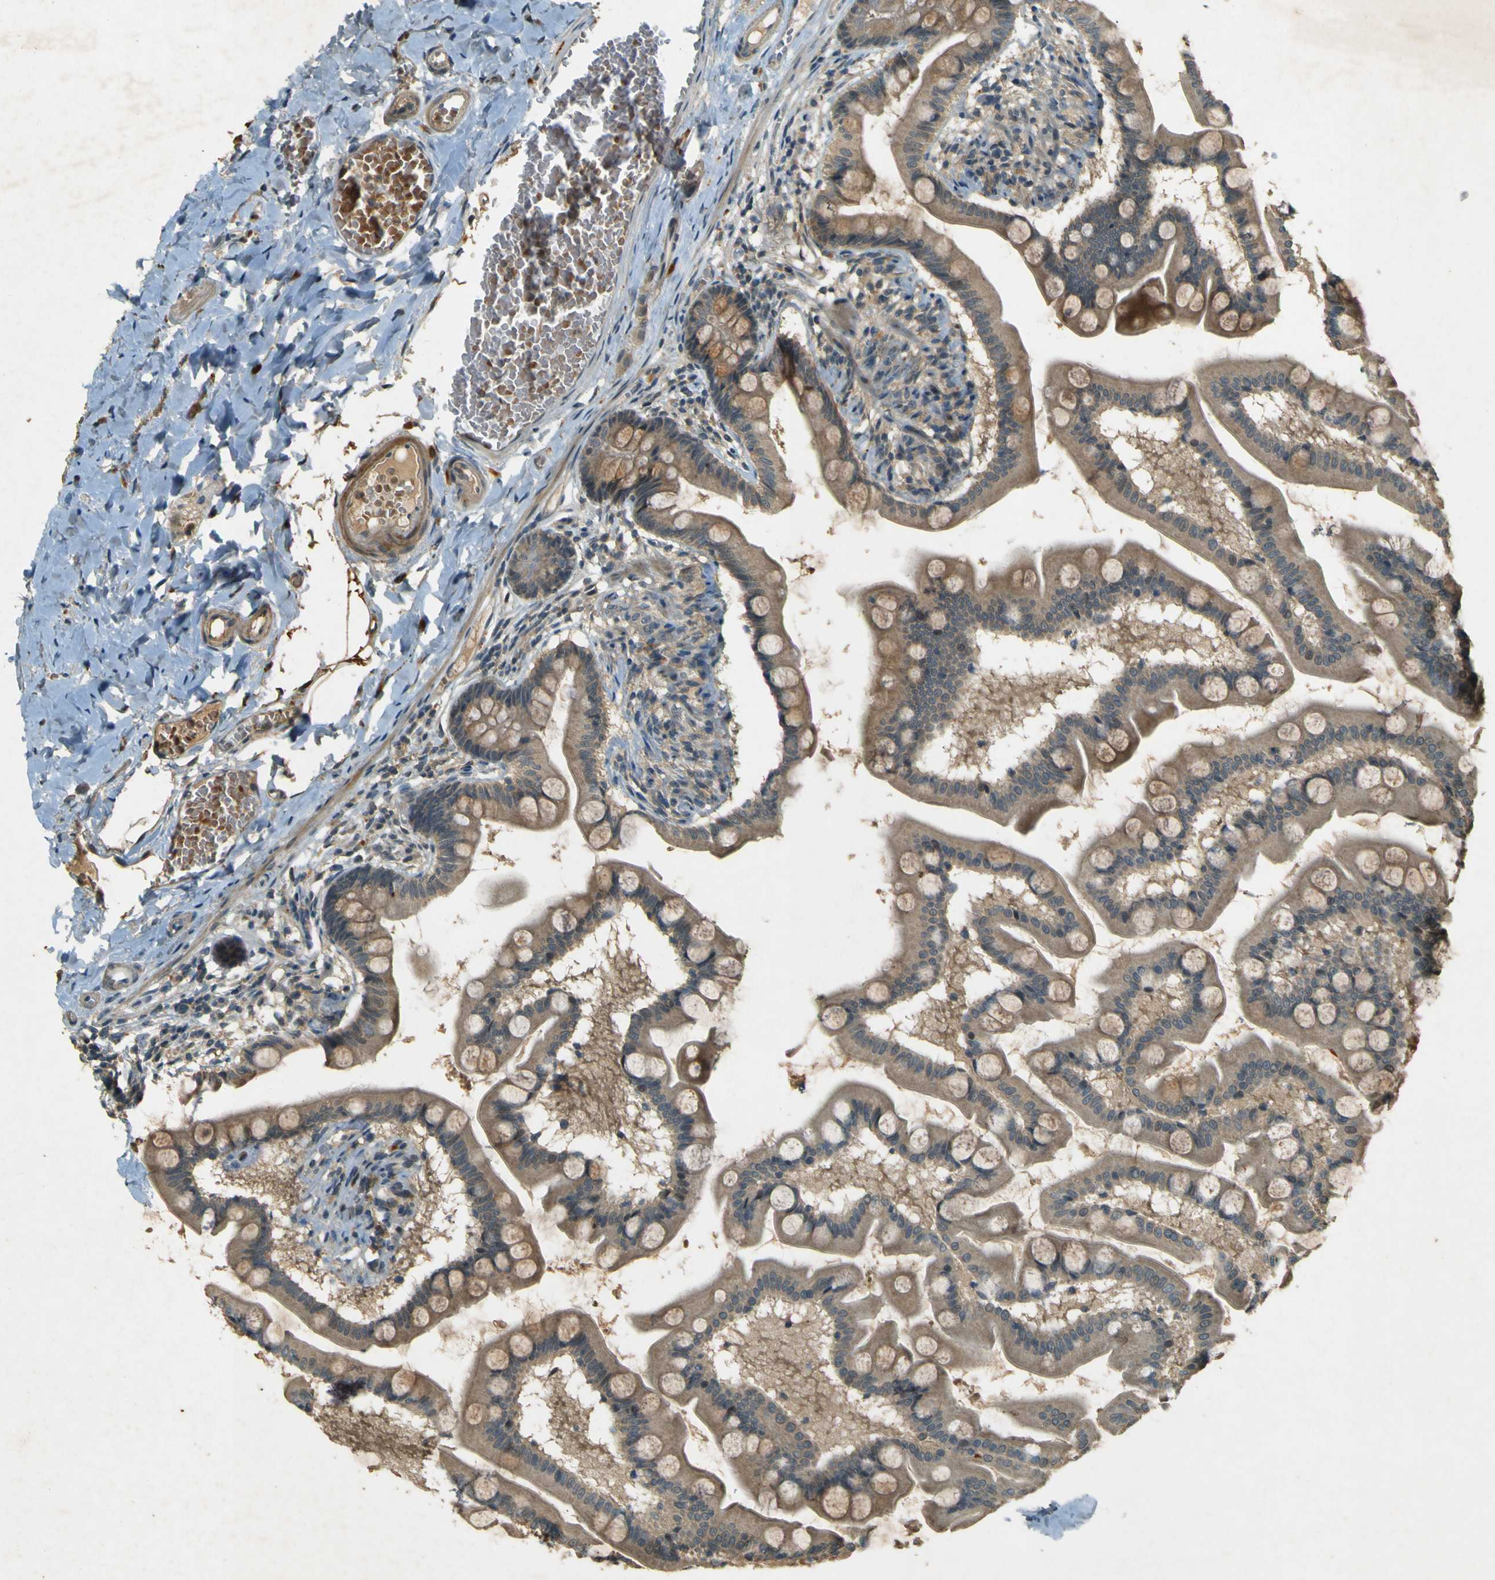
{"staining": {"intensity": "weak", "quantity": ">75%", "location": "cytoplasmic/membranous"}, "tissue": "small intestine", "cell_type": "Glandular cells", "image_type": "normal", "snomed": [{"axis": "morphology", "description": "Normal tissue, NOS"}, {"axis": "topography", "description": "Small intestine"}], "caption": "Weak cytoplasmic/membranous positivity is appreciated in about >75% of glandular cells in benign small intestine. (Stains: DAB (3,3'-diaminobenzidine) in brown, nuclei in blue, Microscopy: brightfield microscopy at high magnification).", "gene": "MPDZ", "patient": {"sex": "male", "age": 41}}